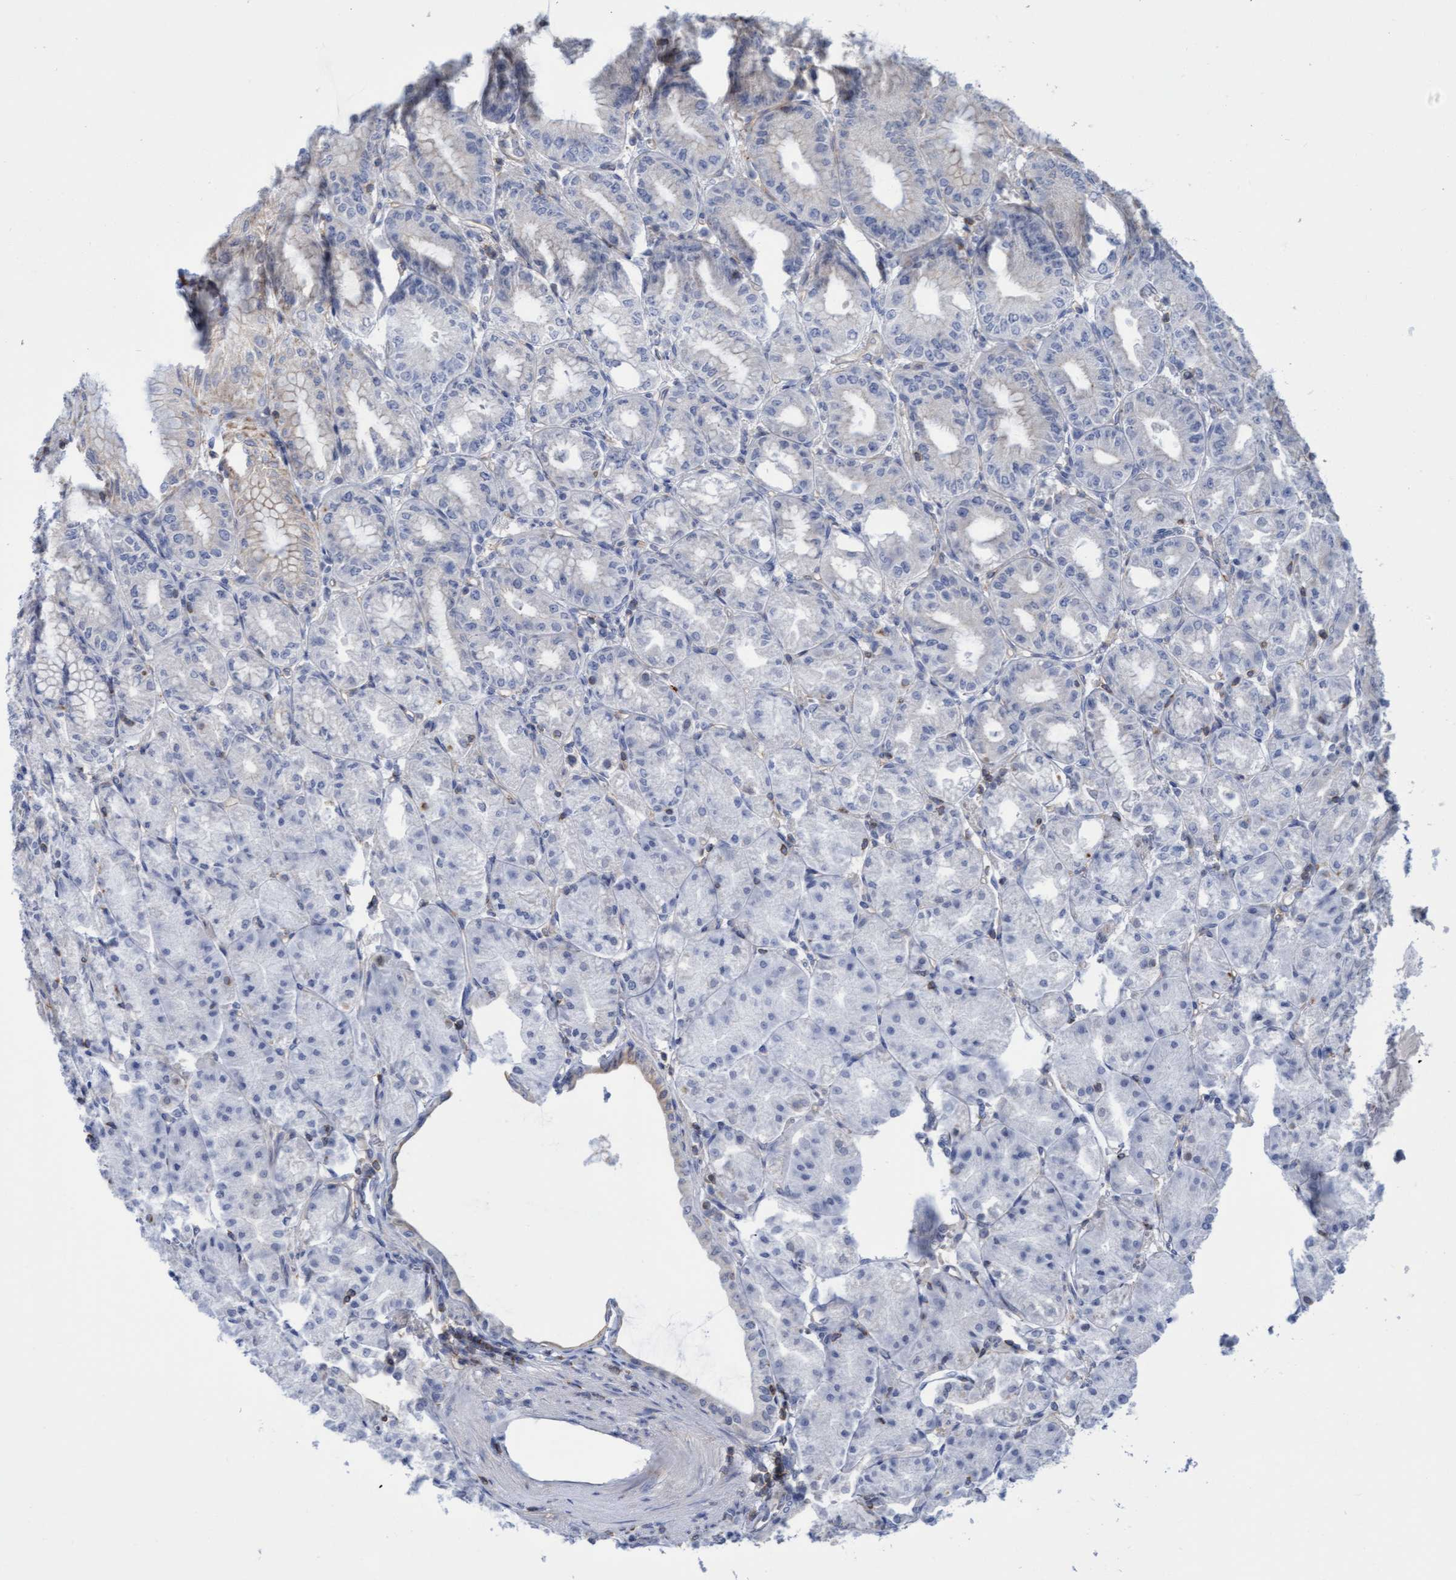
{"staining": {"intensity": "negative", "quantity": "none", "location": "none"}, "tissue": "stomach", "cell_type": "Glandular cells", "image_type": "normal", "snomed": [{"axis": "morphology", "description": "Normal tissue, NOS"}, {"axis": "topography", "description": "Stomach, lower"}], "caption": "The immunohistochemistry (IHC) histopathology image has no significant staining in glandular cells of stomach. (Stains: DAB immunohistochemistry with hematoxylin counter stain, Microscopy: brightfield microscopy at high magnification).", "gene": "FNBP1", "patient": {"sex": "male", "age": 71}}